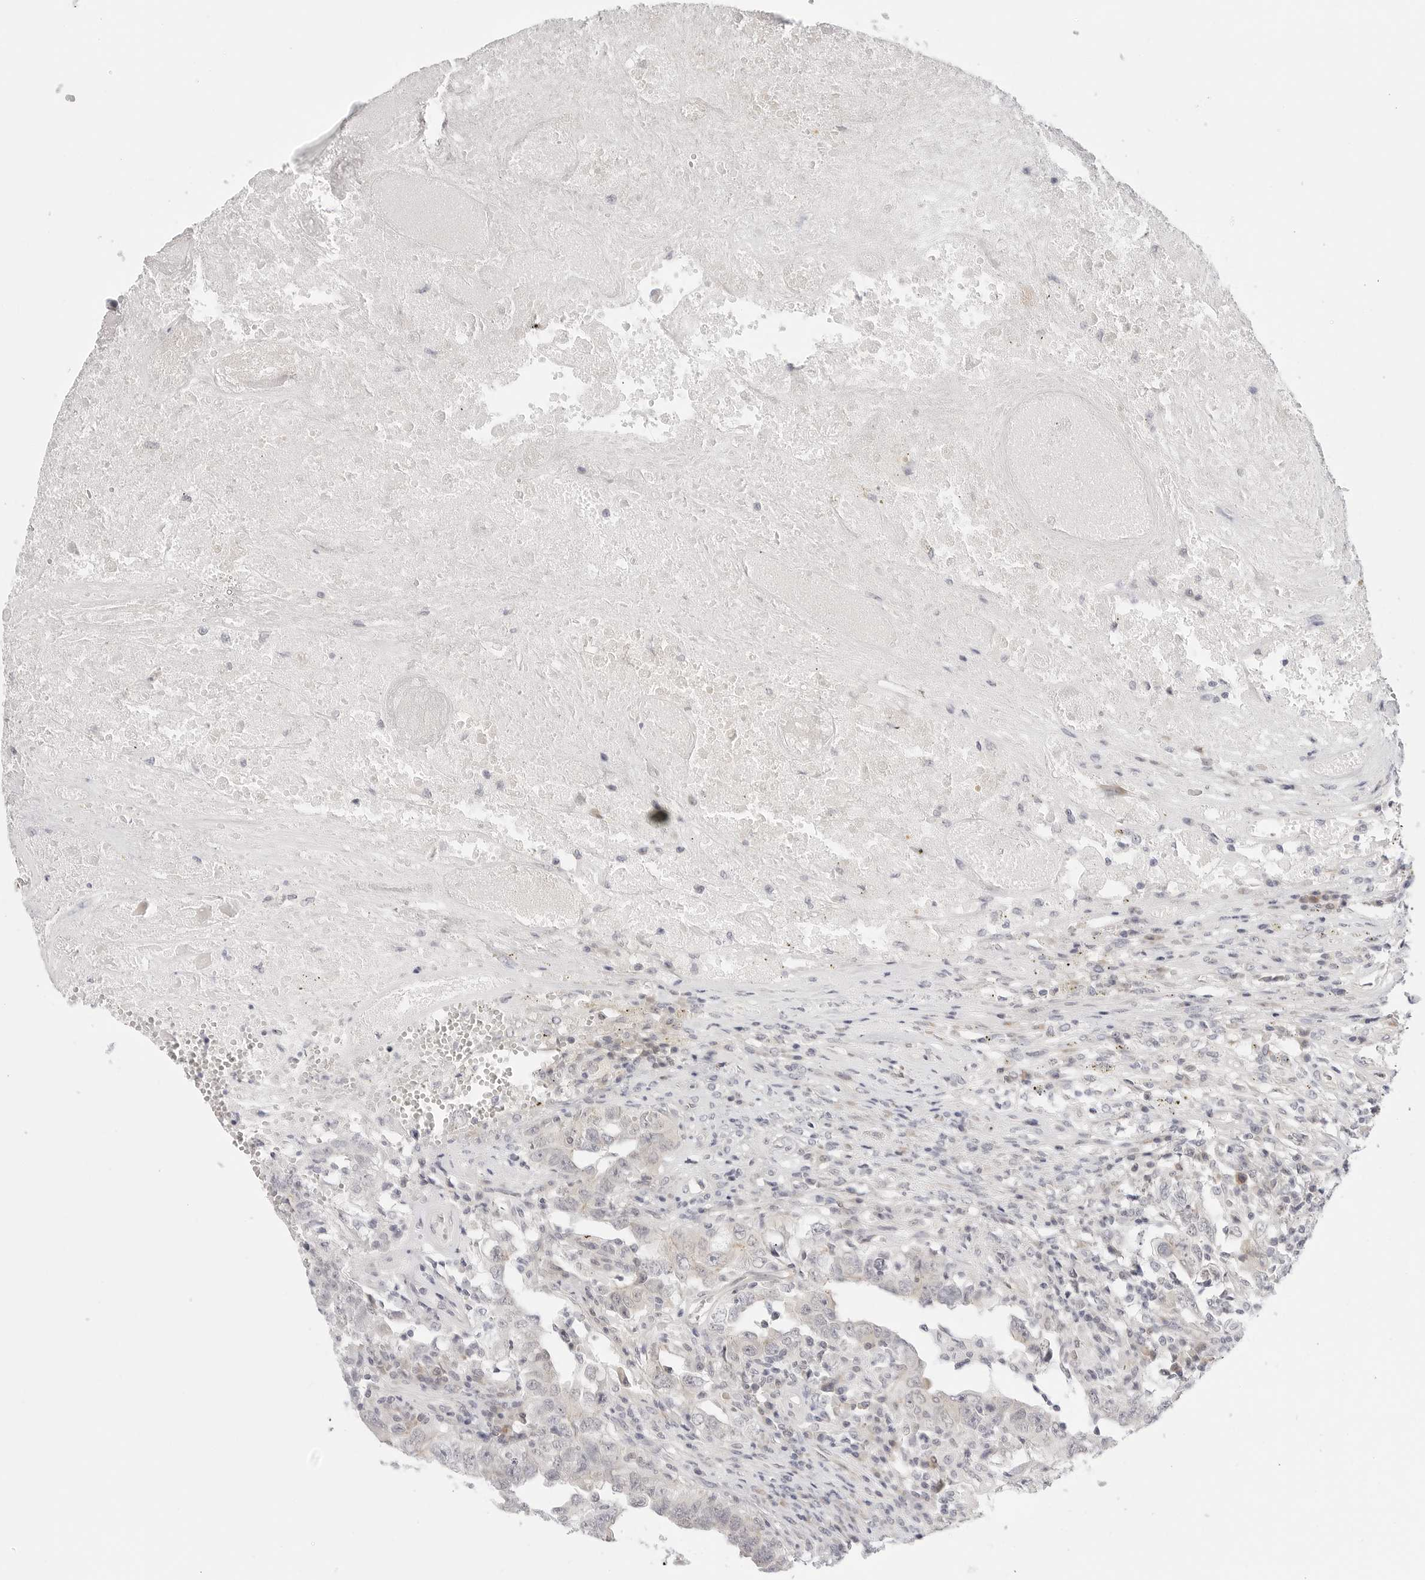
{"staining": {"intensity": "negative", "quantity": "none", "location": "none"}, "tissue": "testis cancer", "cell_type": "Tumor cells", "image_type": "cancer", "snomed": [{"axis": "morphology", "description": "Carcinoma, Embryonal, NOS"}, {"axis": "topography", "description": "Testis"}], "caption": "The IHC photomicrograph has no significant positivity in tumor cells of testis embryonal carcinoma tissue.", "gene": "TCP1", "patient": {"sex": "male", "age": 26}}